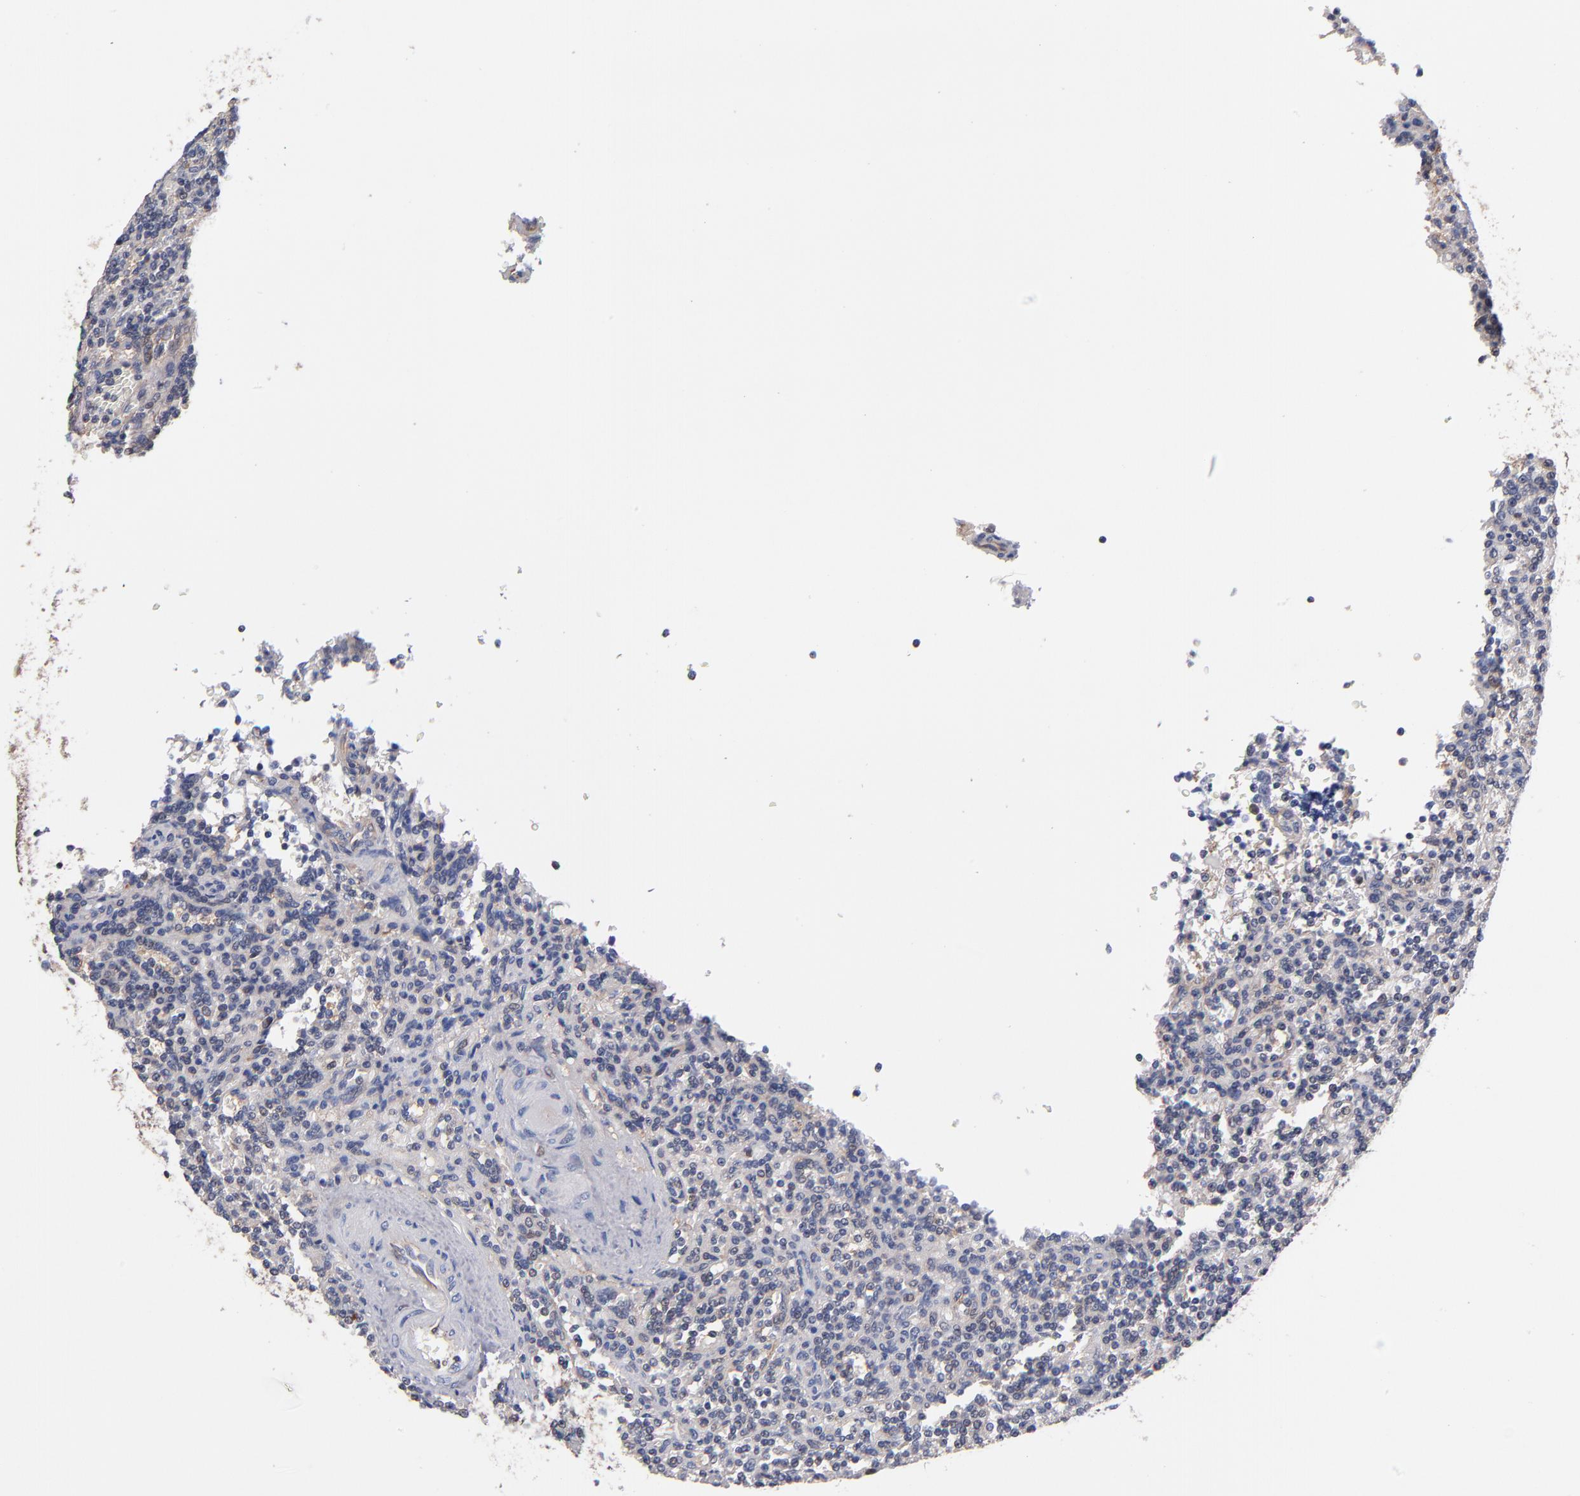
{"staining": {"intensity": "negative", "quantity": "none", "location": "none"}, "tissue": "lymphoma", "cell_type": "Tumor cells", "image_type": "cancer", "snomed": [{"axis": "morphology", "description": "Malignant lymphoma, non-Hodgkin's type, Low grade"}, {"axis": "topography", "description": "Spleen"}], "caption": "DAB immunohistochemical staining of human lymphoma displays no significant staining in tumor cells.", "gene": "GMFG", "patient": {"sex": "male", "age": 73}}